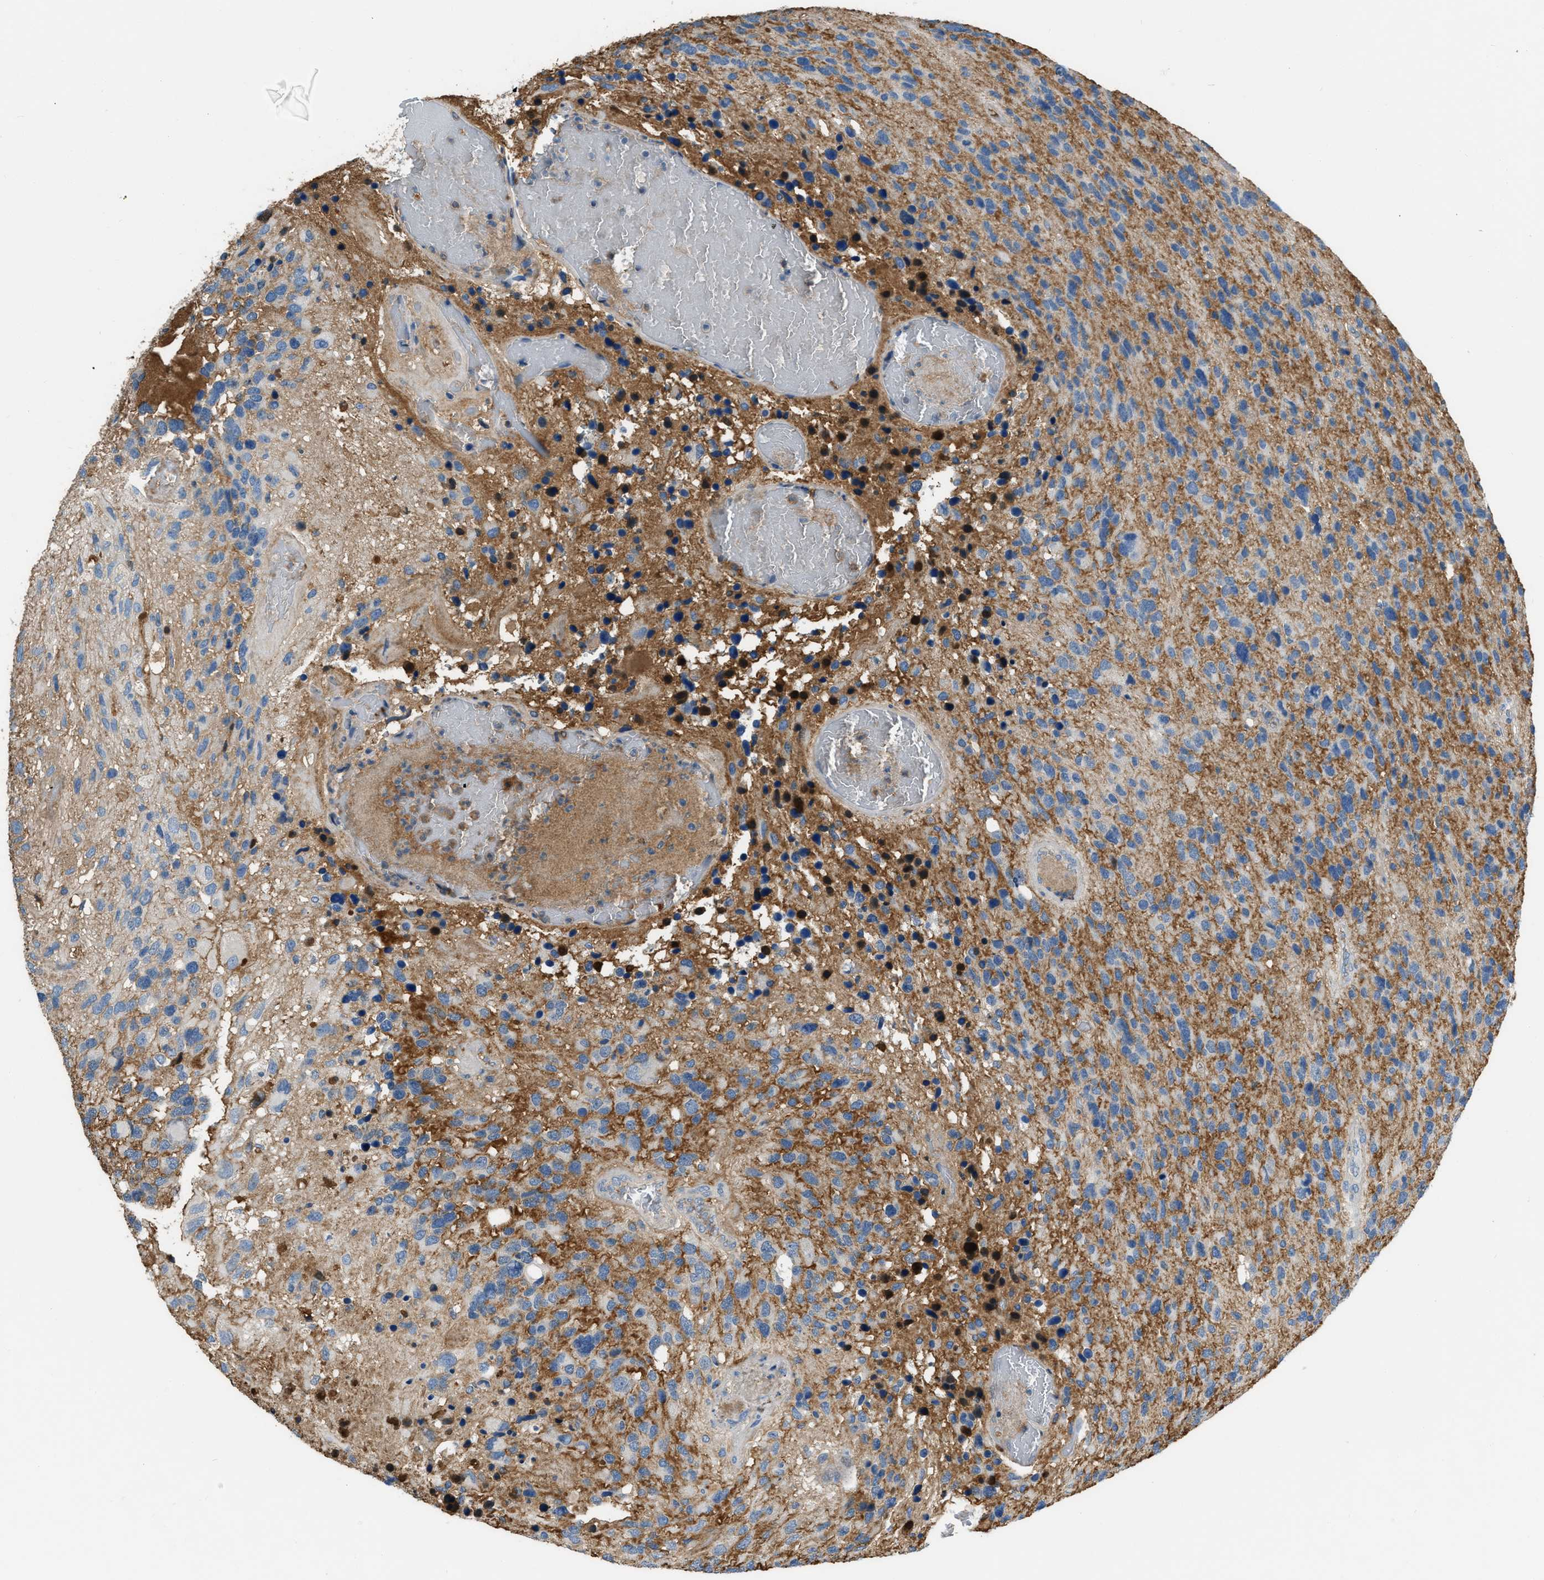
{"staining": {"intensity": "negative", "quantity": "none", "location": "none"}, "tissue": "glioma", "cell_type": "Tumor cells", "image_type": "cancer", "snomed": [{"axis": "morphology", "description": "Glioma, malignant, High grade"}, {"axis": "topography", "description": "Brain"}], "caption": "The immunohistochemistry (IHC) photomicrograph has no significant positivity in tumor cells of glioma tissue.", "gene": "STC1", "patient": {"sex": "female", "age": 58}}